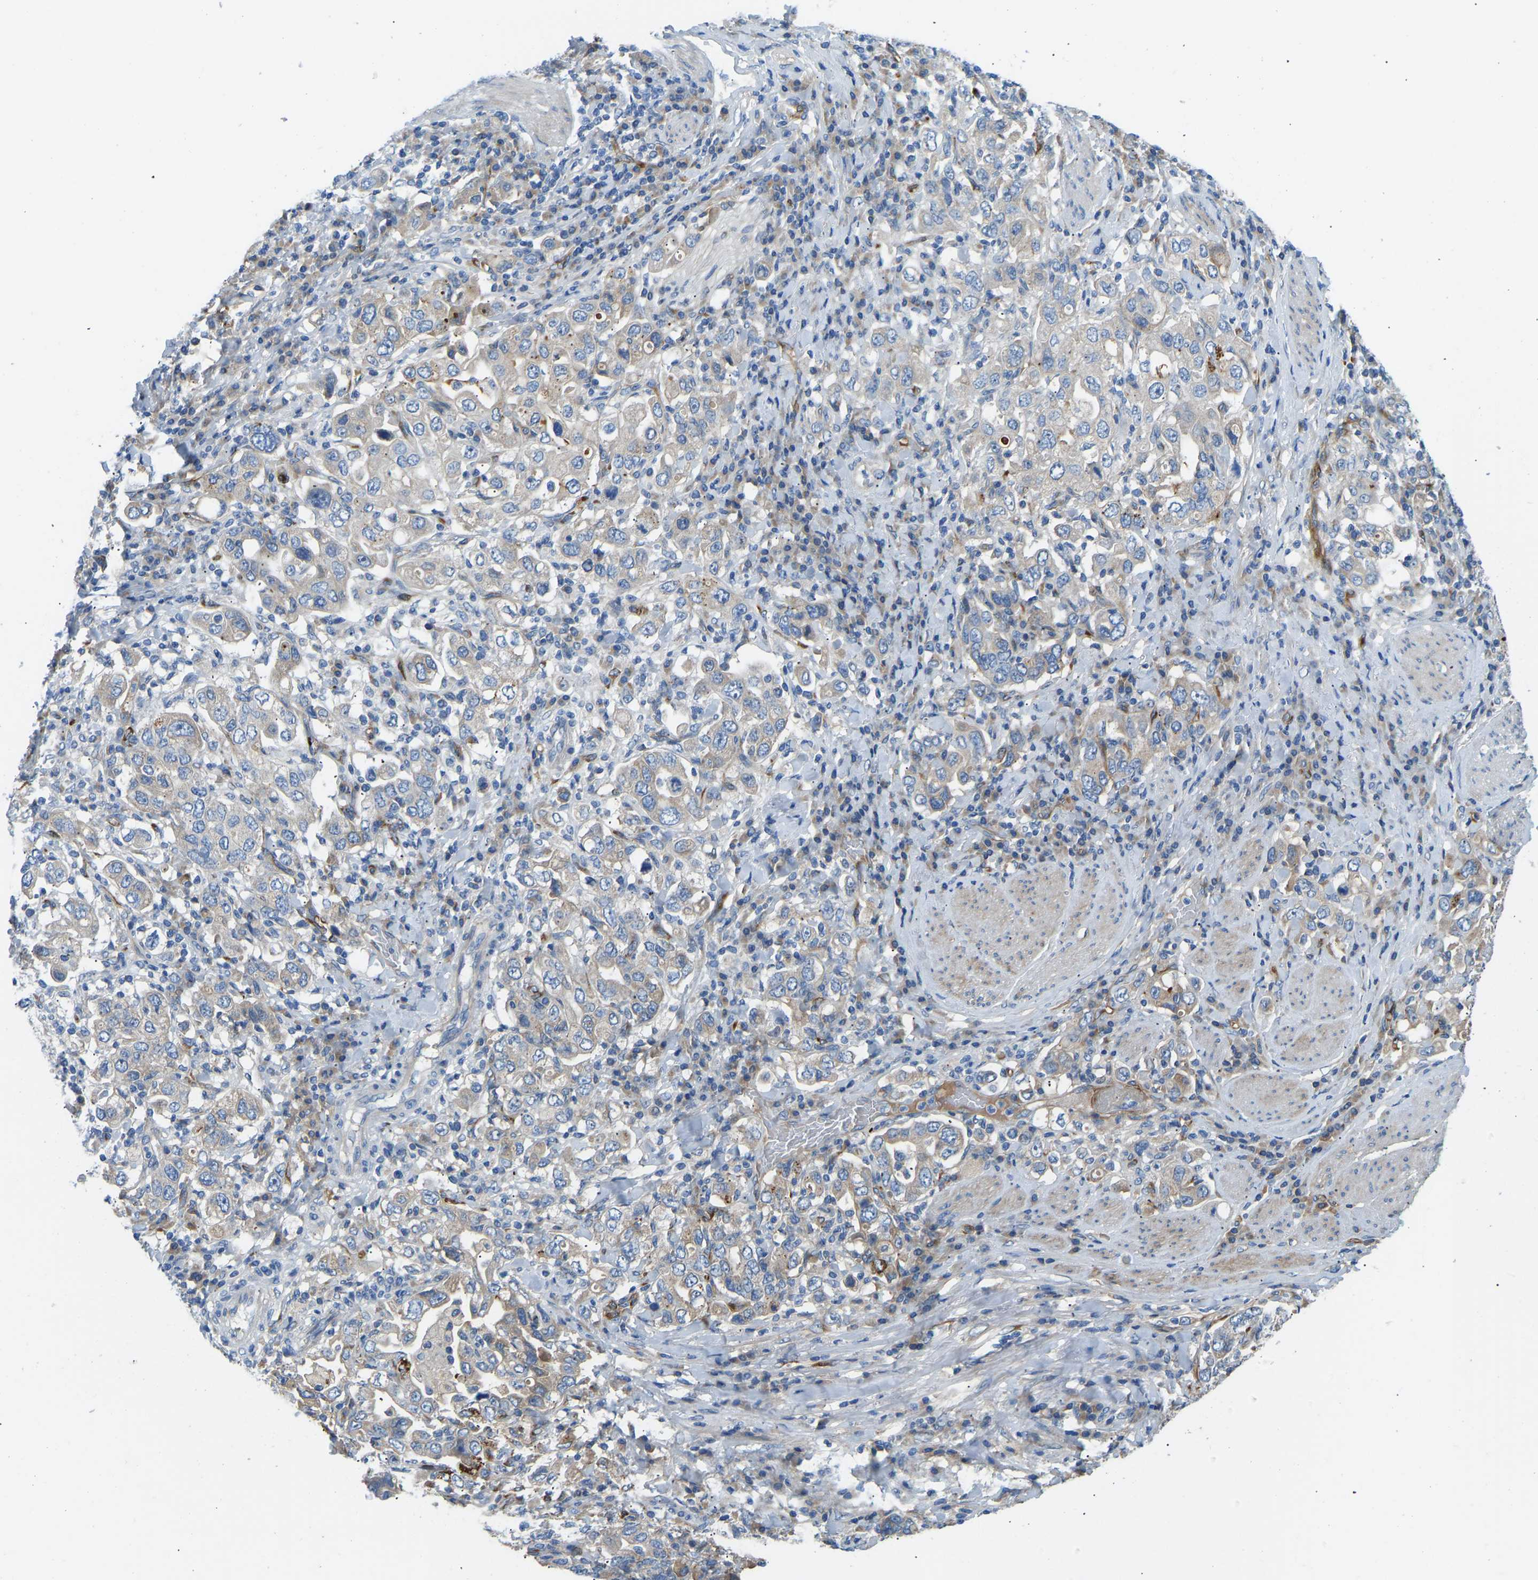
{"staining": {"intensity": "weak", "quantity": "<25%", "location": "cytoplasmic/membranous"}, "tissue": "stomach cancer", "cell_type": "Tumor cells", "image_type": "cancer", "snomed": [{"axis": "morphology", "description": "Adenocarcinoma, NOS"}, {"axis": "topography", "description": "Stomach, upper"}], "caption": "A micrograph of stomach cancer (adenocarcinoma) stained for a protein reveals no brown staining in tumor cells. The staining is performed using DAB (3,3'-diaminobenzidine) brown chromogen with nuclei counter-stained in using hematoxylin.", "gene": "COL15A1", "patient": {"sex": "male", "age": 62}}